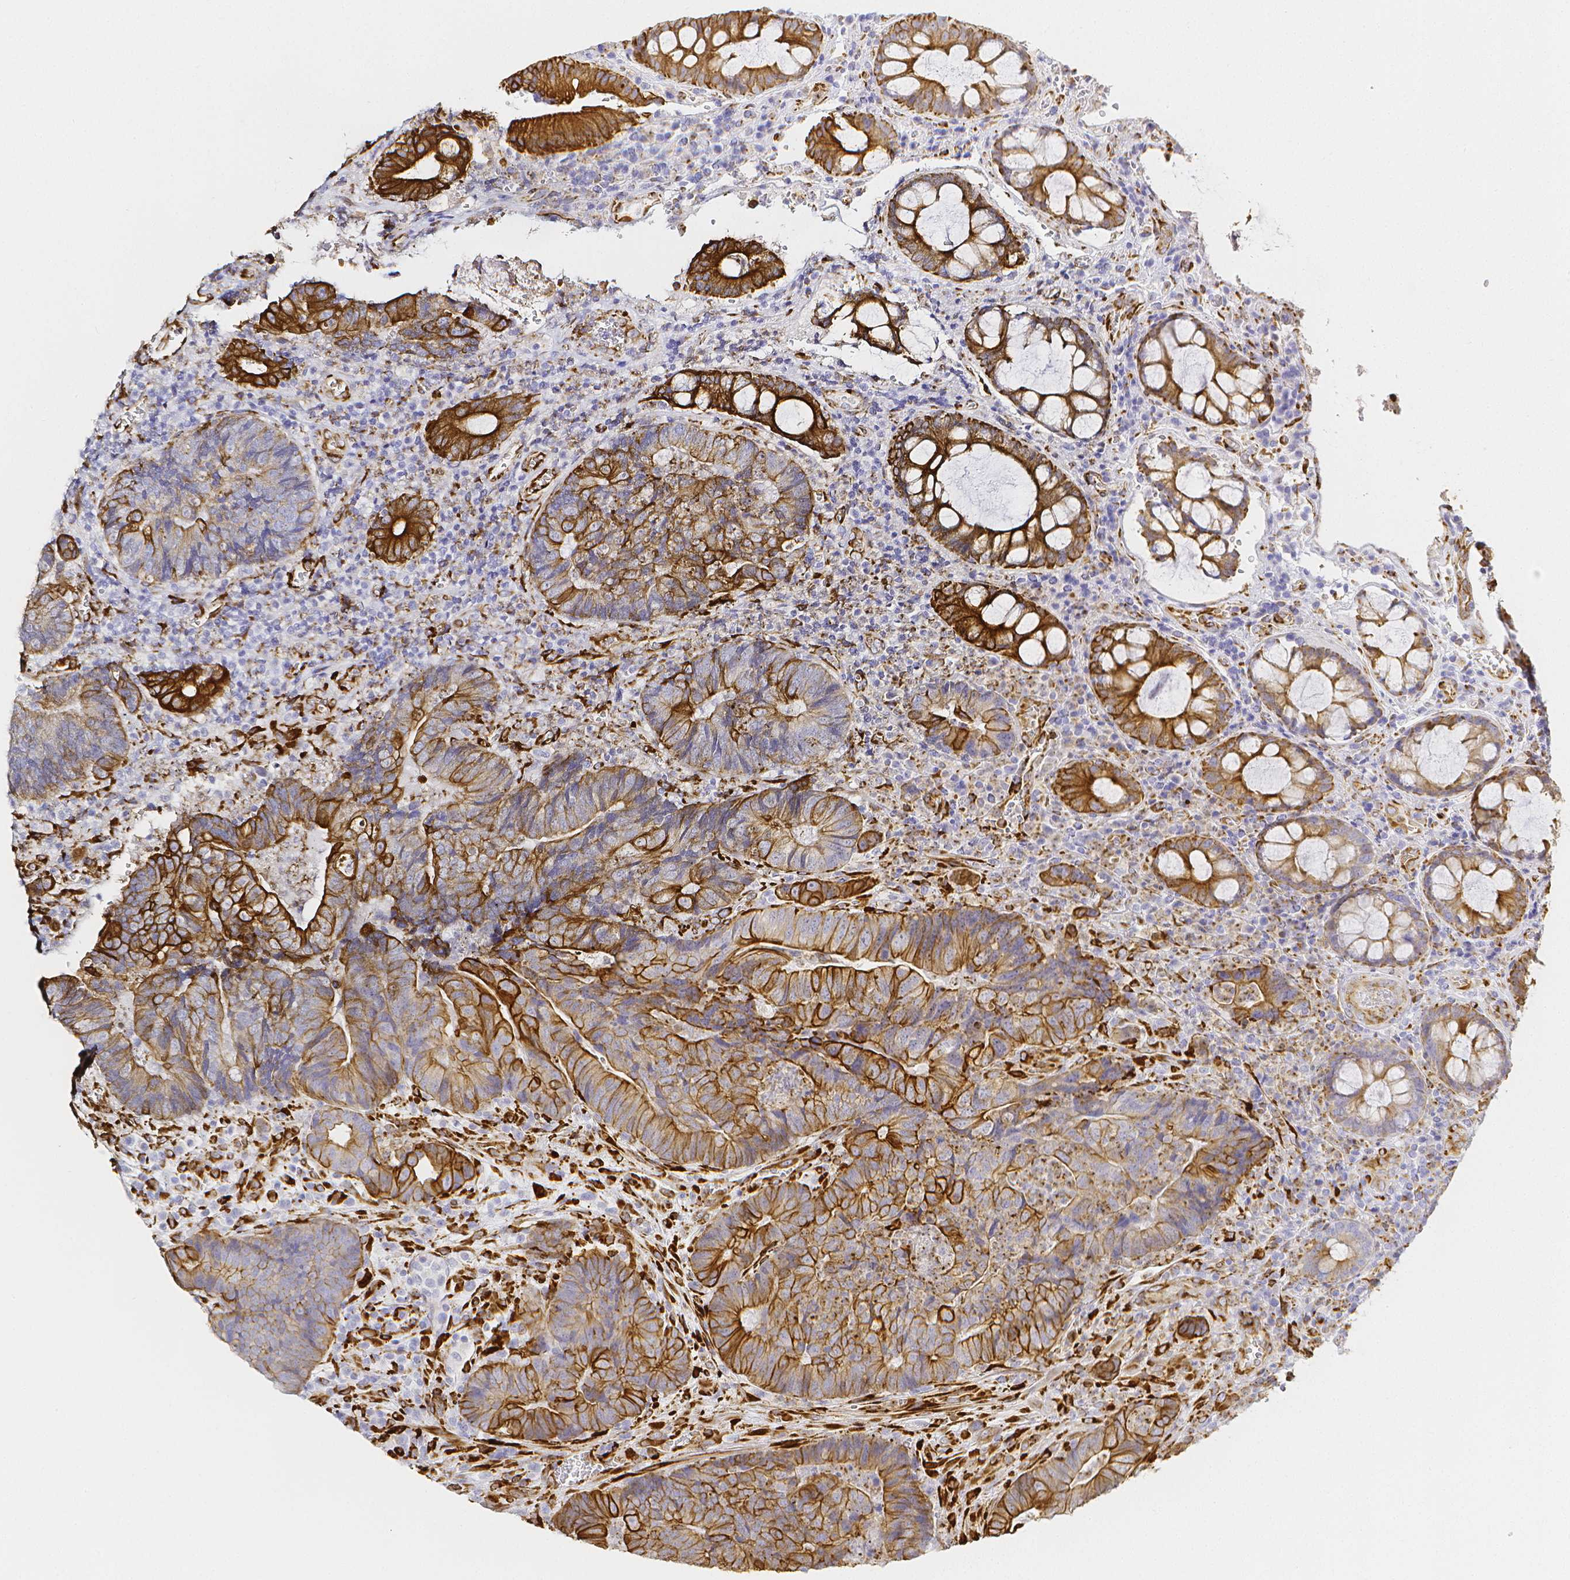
{"staining": {"intensity": "moderate", "quantity": ">75%", "location": "cytoplasmic/membranous"}, "tissue": "colorectal cancer", "cell_type": "Tumor cells", "image_type": "cancer", "snomed": [{"axis": "morphology", "description": "Normal tissue, NOS"}, {"axis": "morphology", "description": "Adenocarcinoma, NOS"}, {"axis": "topography", "description": "Colon"}], "caption": "Immunohistochemical staining of colorectal adenocarcinoma displays medium levels of moderate cytoplasmic/membranous positivity in about >75% of tumor cells.", "gene": "SMURF1", "patient": {"sex": "female", "age": 48}}